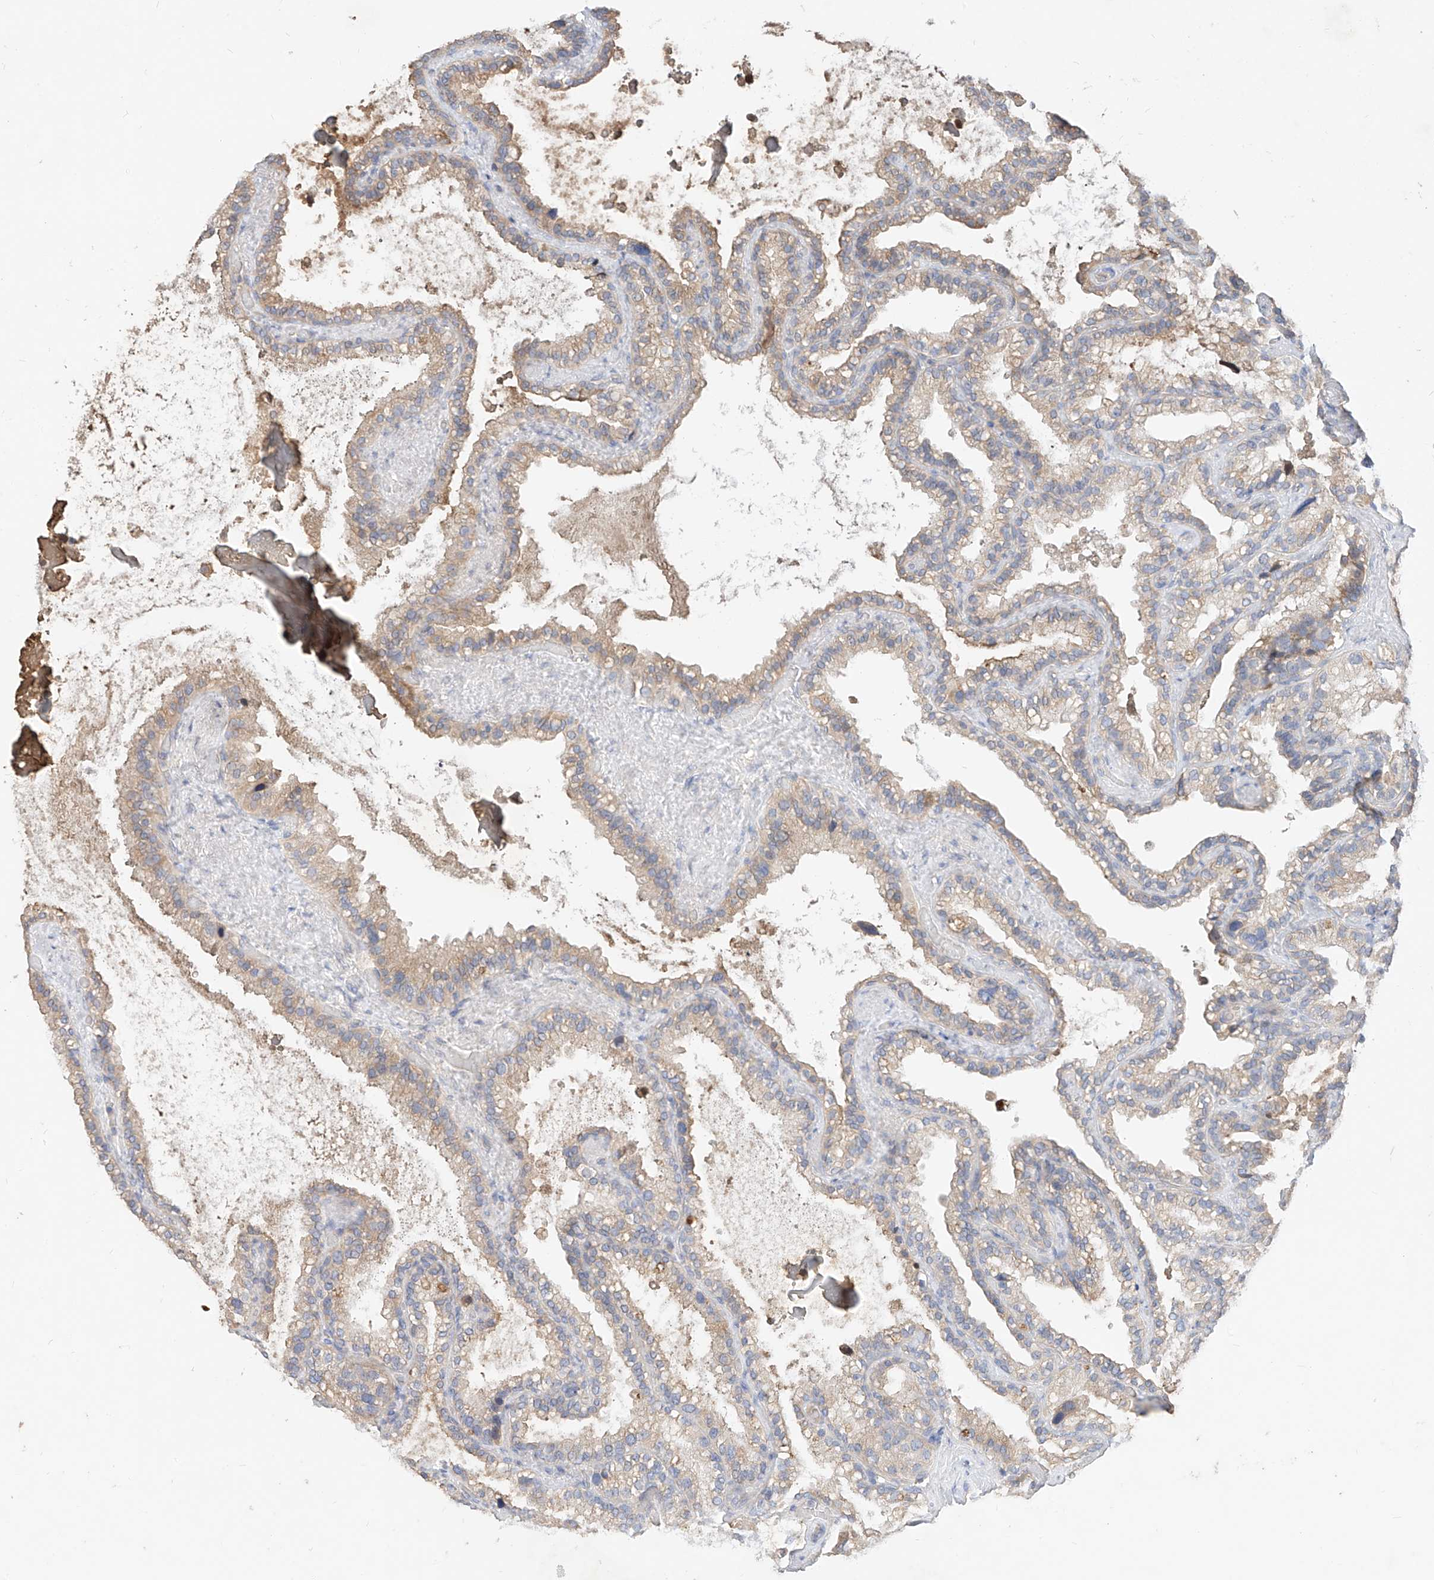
{"staining": {"intensity": "moderate", "quantity": "<25%", "location": "cytoplasmic/membranous"}, "tissue": "seminal vesicle", "cell_type": "Glandular cells", "image_type": "normal", "snomed": [{"axis": "morphology", "description": "Normal tissue, NOS"}, {"axis": "topography", "description": "Prostate"}, {"axis": "topography", "description": "Seminal veicle"}], "caption": "Immunohistochemistry (IHC) image of unremarkable seminal vesicle: human seminal vesicle stained using immunohistochemistry (IHC) shows low levels of moderate protein expression localized specifically in the cytoplasmic/membranous of glandular cells, appearing as a cytoplasmic/membranous brown color.", "gene": "IL22RA2", "patient": {"sex": "male", "age": 68}}